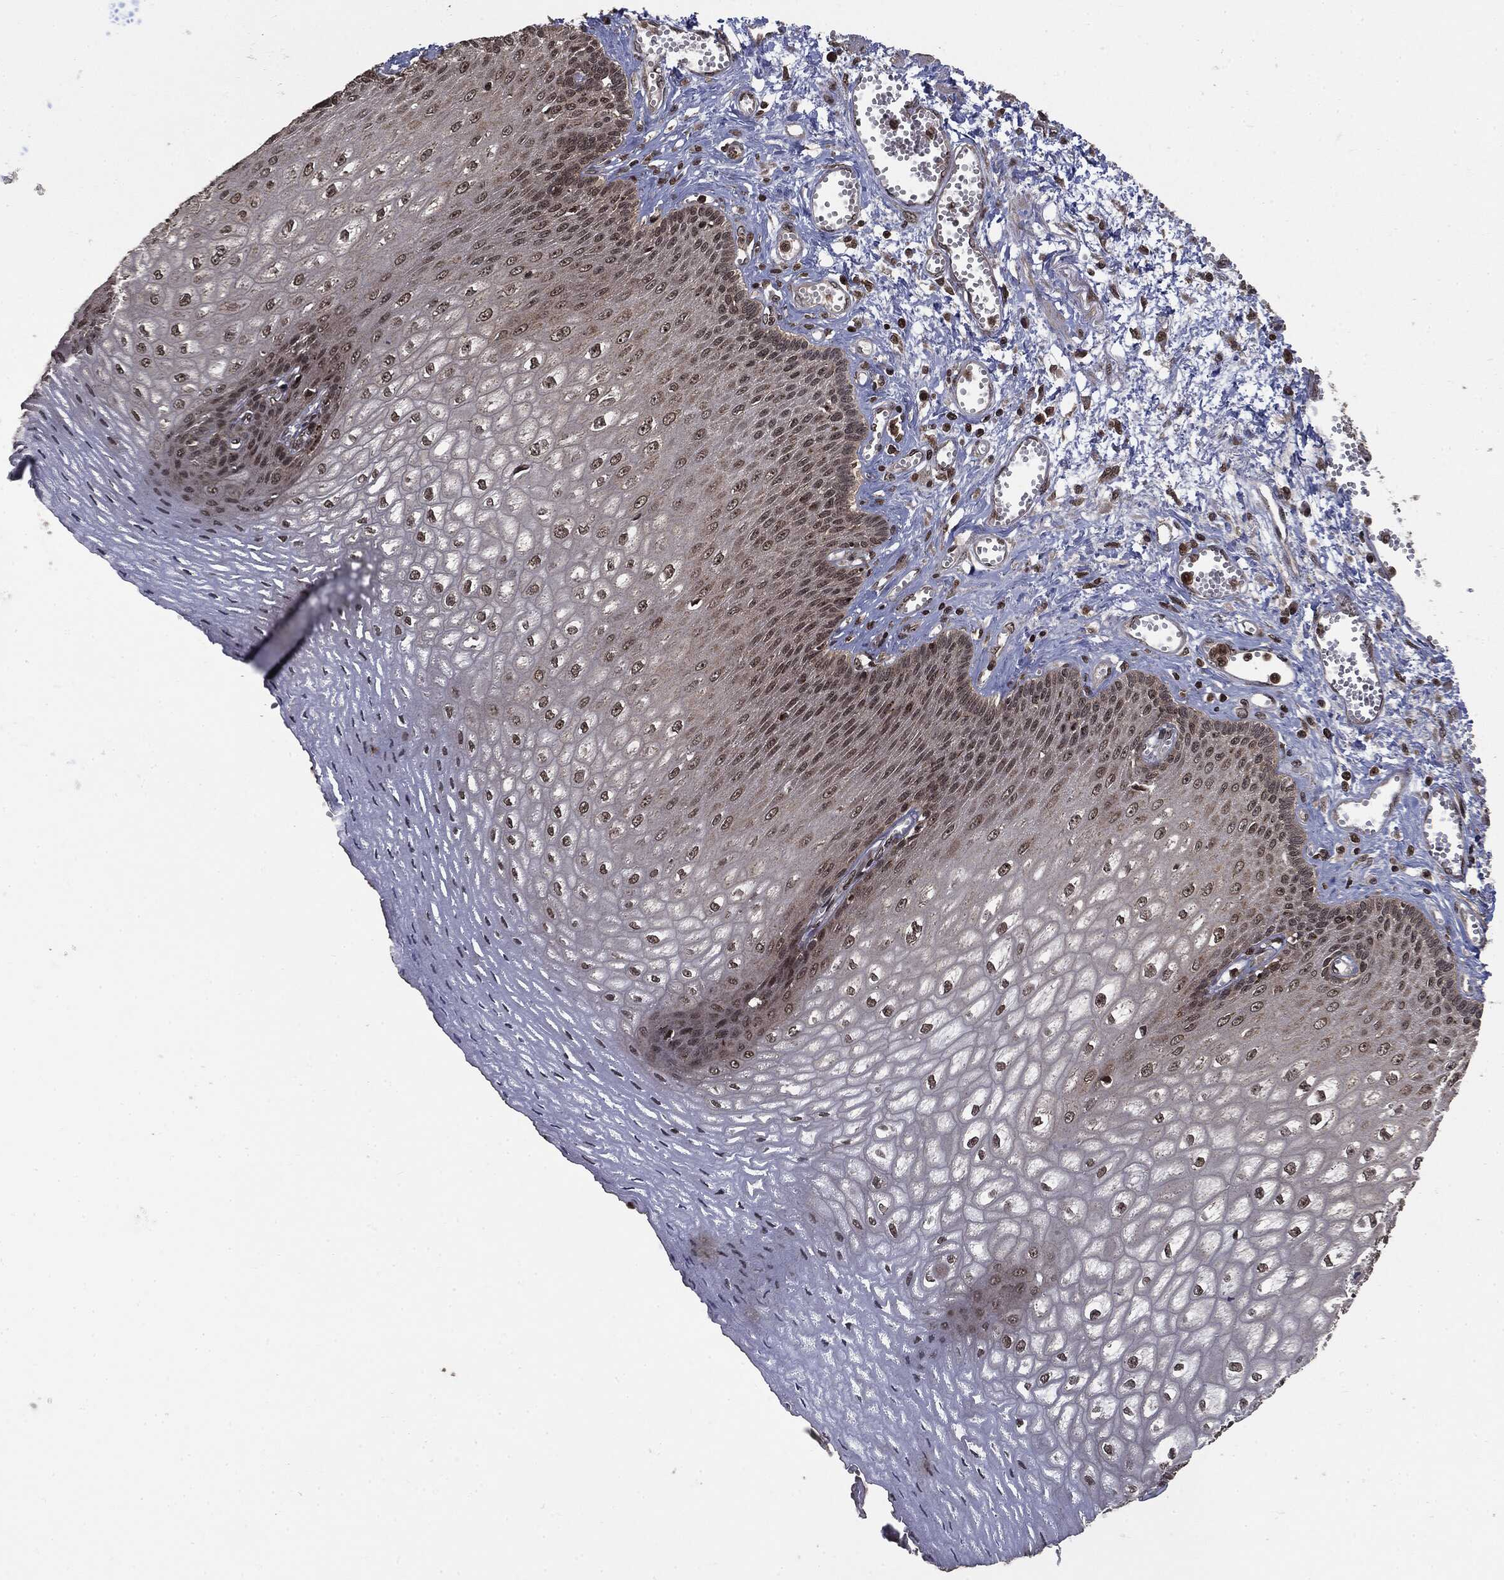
{"staining": {"intensity": "moderate", "quantity": "25%-75%", "location": "nuclear"}, "tissue": "esophagus", "cell_type": "Squamous epithelial cells", "image_type": "normal", "snomed": [{"axis": "morphology", "description": "Normal tissue, NOS"}, {"axis": "topography", "description": "Esophagus"}], "caption": "Protein expression analysis of benign human esophagus reveals moderate nuclear expression in approximately 25%-75% of squamous epithelial cells. The protein of interest is stained brown, and the nuclei are stained in blue (DAB (3,3'-diaminobenzidine) IHC with brightfield microscopy, high magnification).", "gene": "CTDP1", "patient": {"sex": "male", "age": 58}}